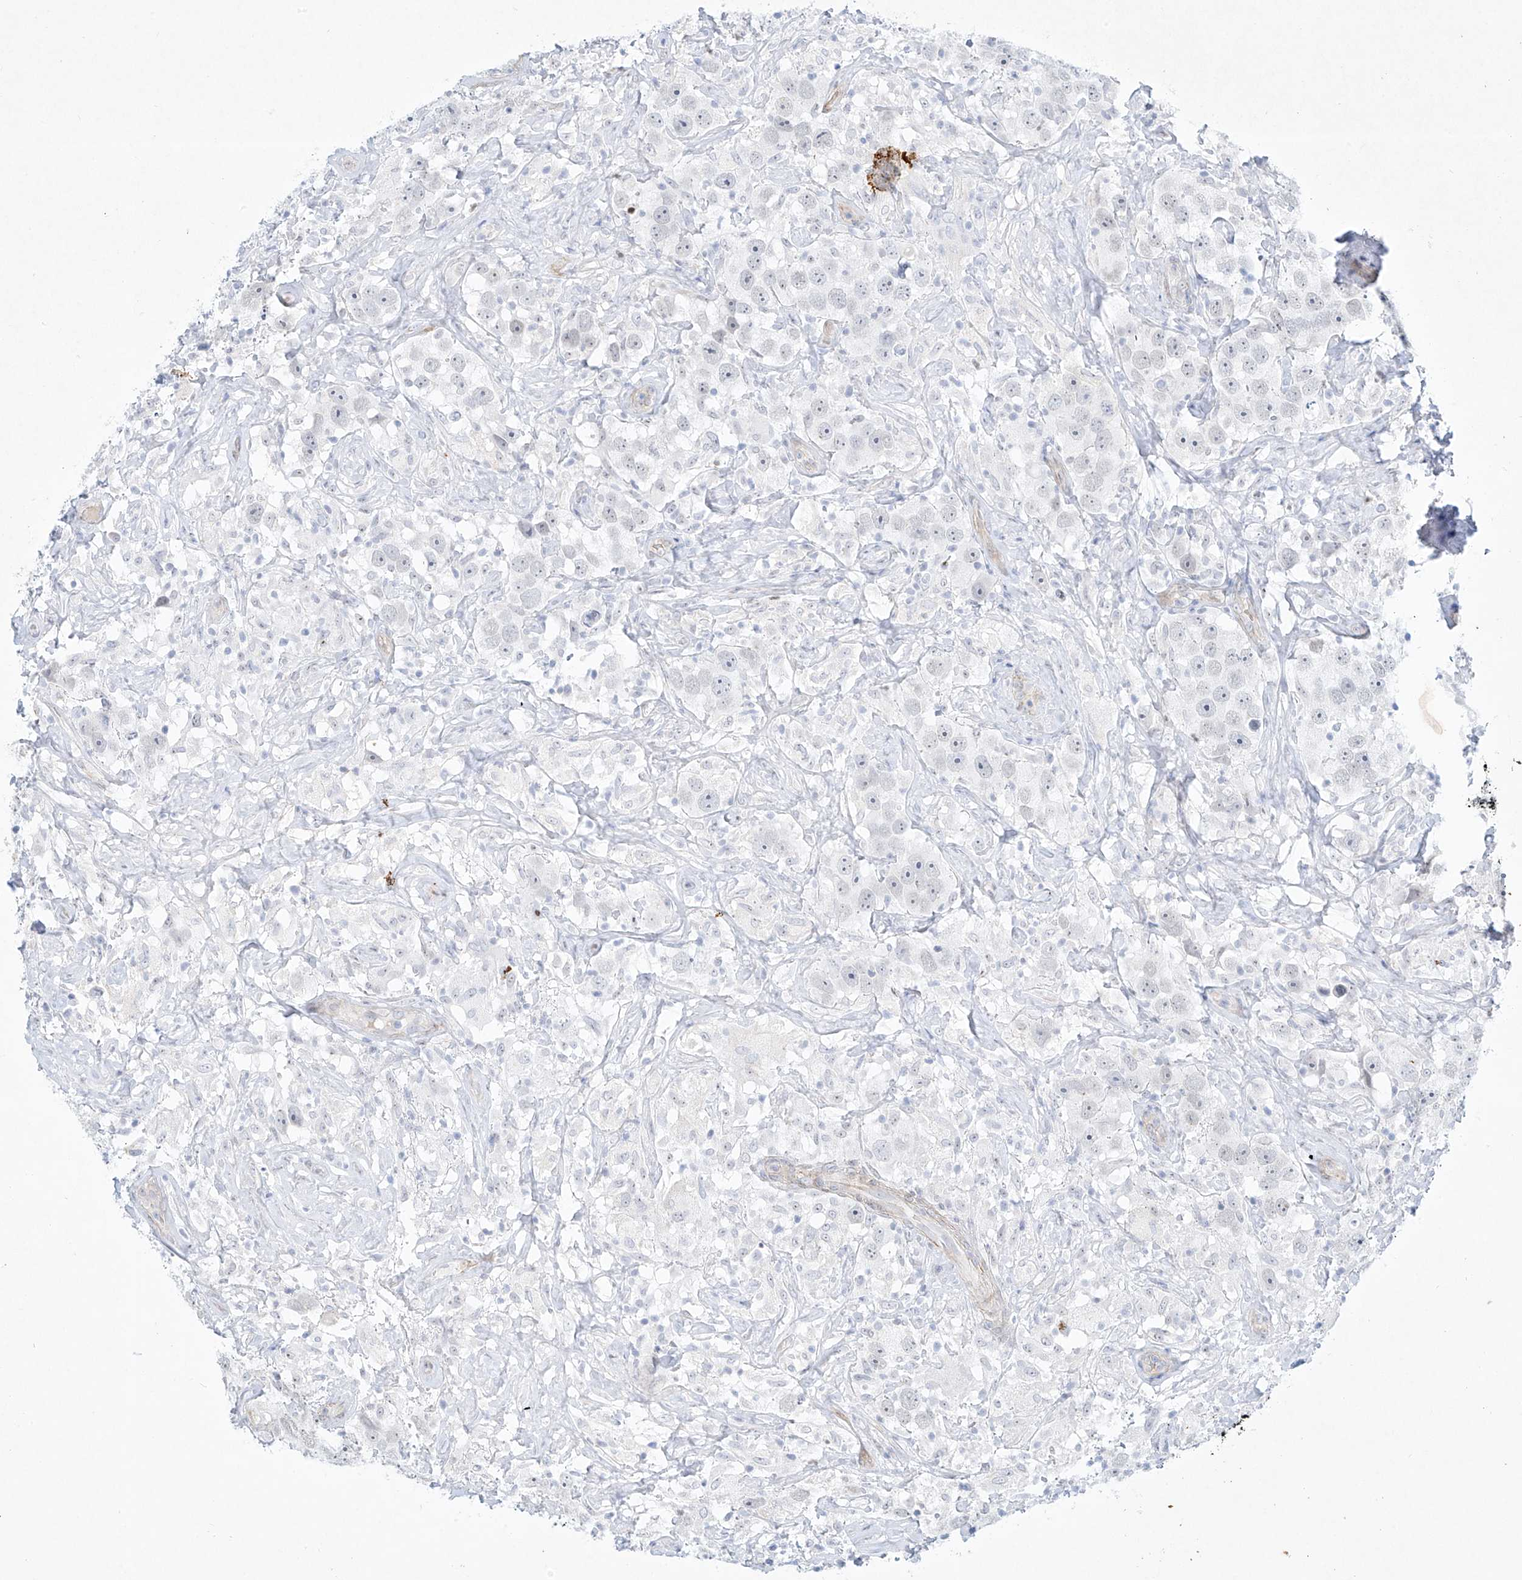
{"staining": {"intensity": "negative", "quantity": "none", "location": "none"}, "tissue": "testis cancer", "cell_type": "Tumor cells", "image_type": "cancer", "snomed": [{"axis": "morphology", "description": "Seminoma, NOS"}, {"axis": "topography", "description": "Testis"}], "caption": "Immunohistochemical staining of human testis seminoma demonstrates no significant staining in tumor cells.", "gene": "REEP2", "patient": {"sex": "male", "age": 49}}